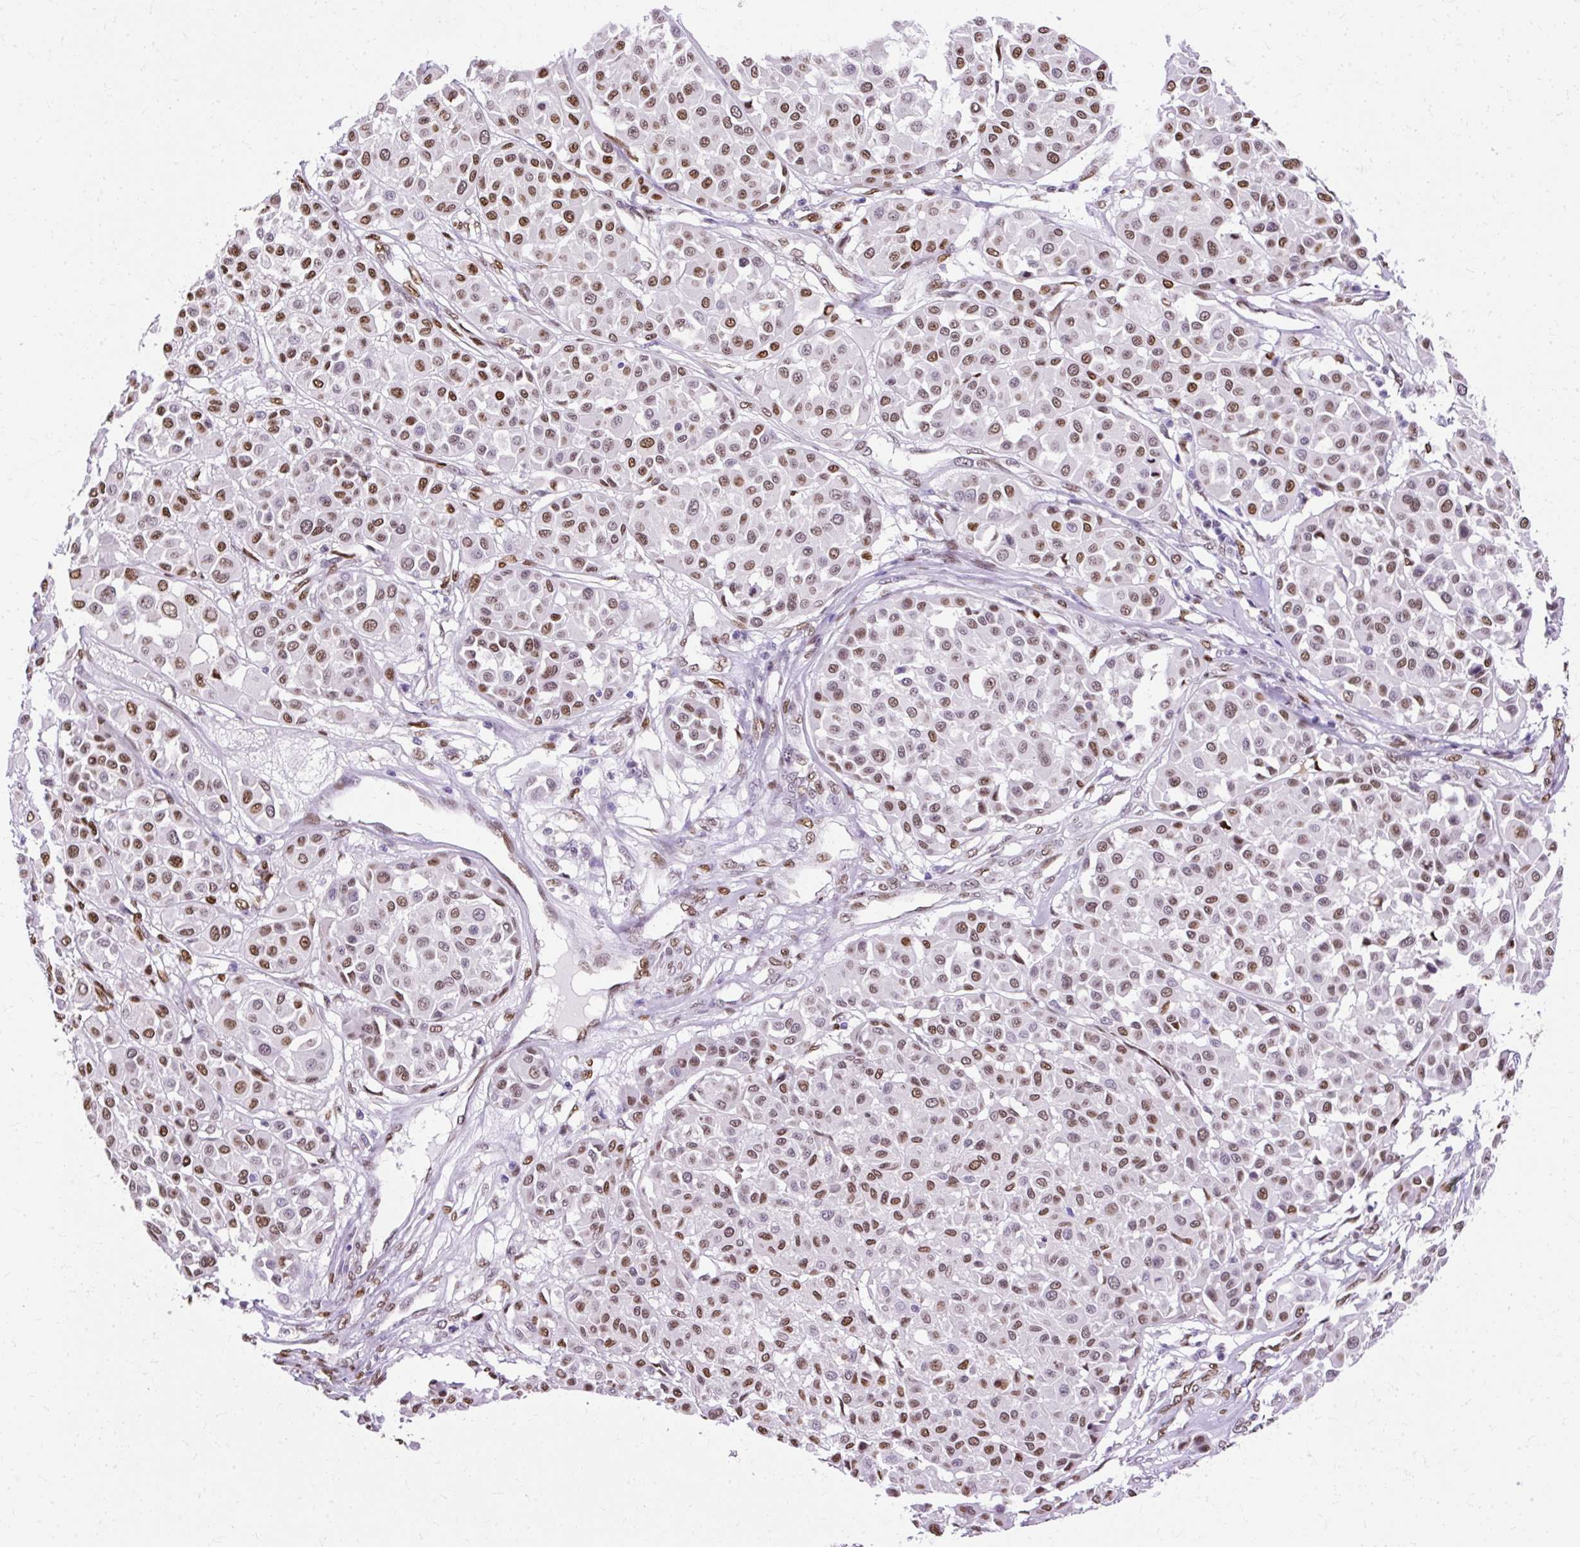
{"staining": {"intensity": "moderate", "quantity": ">75%", "location": "nuclear"}, "tissue": "melanoma", "cell_type": "Tumor cells", "image_type": "cancer", "snomed": [{"axis": "morphology", "description": "Malignant melanoma, Metastatic site"}, {"axis": "topography", "description": "Soft tissue"}], "caption": "A high-resolution micrograph shows IHC staining of melanoma, which demonstrates moderate nuclear positivity in about >75% of tumor cells.", "gene": "TMEM184C", "patient": {"sex": "male", "age": 41}}